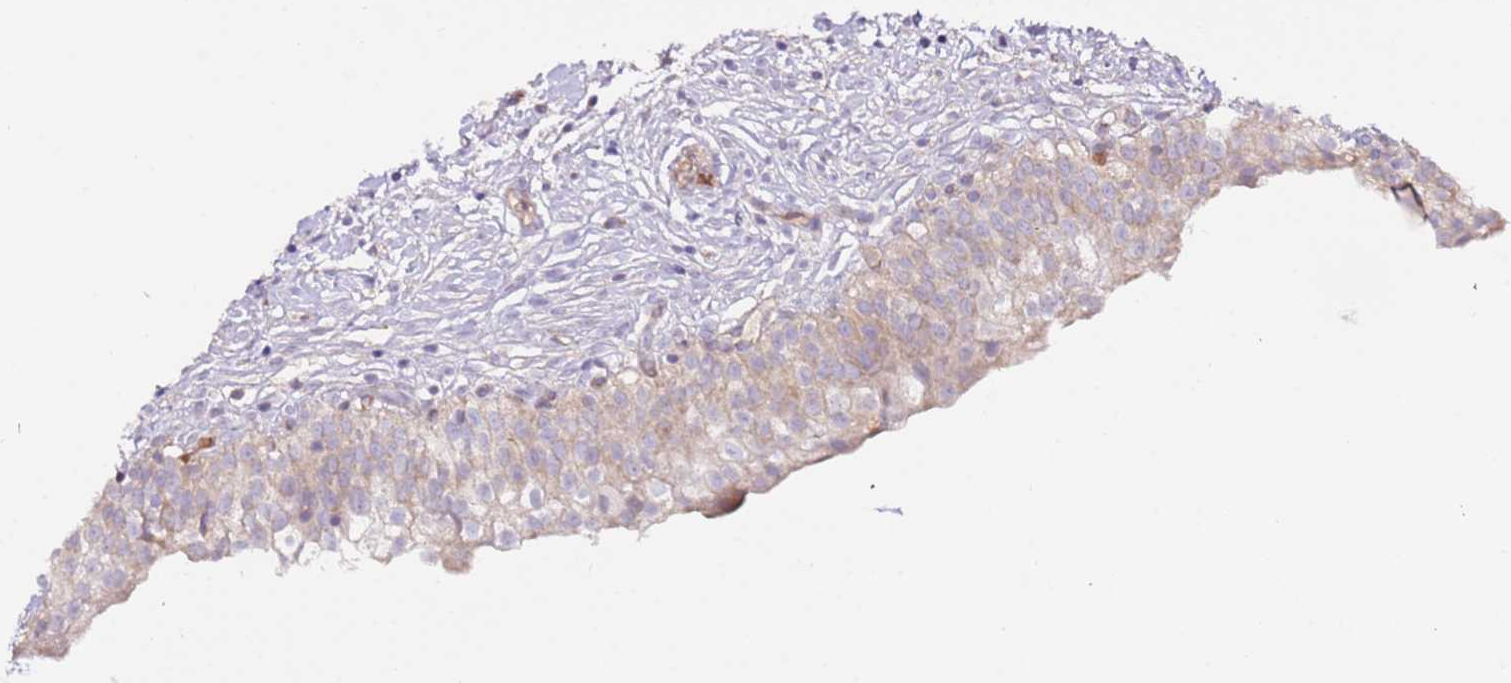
{"staining": {"intensity": "weak", "quantity": ">75%", "location": "cytoplasmic/membranous"}, "tissue": "urinary bladder", "cell_type": "Urothelial cells", "image_type": "normal", "snomed": [{"axis": "morphology", "description": "Normal tissue, NOS"}, {"axis": "topography", "description": "Urinary bladder"}], "caption": "Urothelial cells demonstrate low levels of weak cytoplasmic/membranous staining in approximately >75% of cells in unremarkable urinary bladder. The staining was performed using DAB, with brown indicating positive protein expression. Nuclei are stained blue with hematoxylin.", "gene": "FLVCR1", "patient": {"sex": "male", "age": 55}}